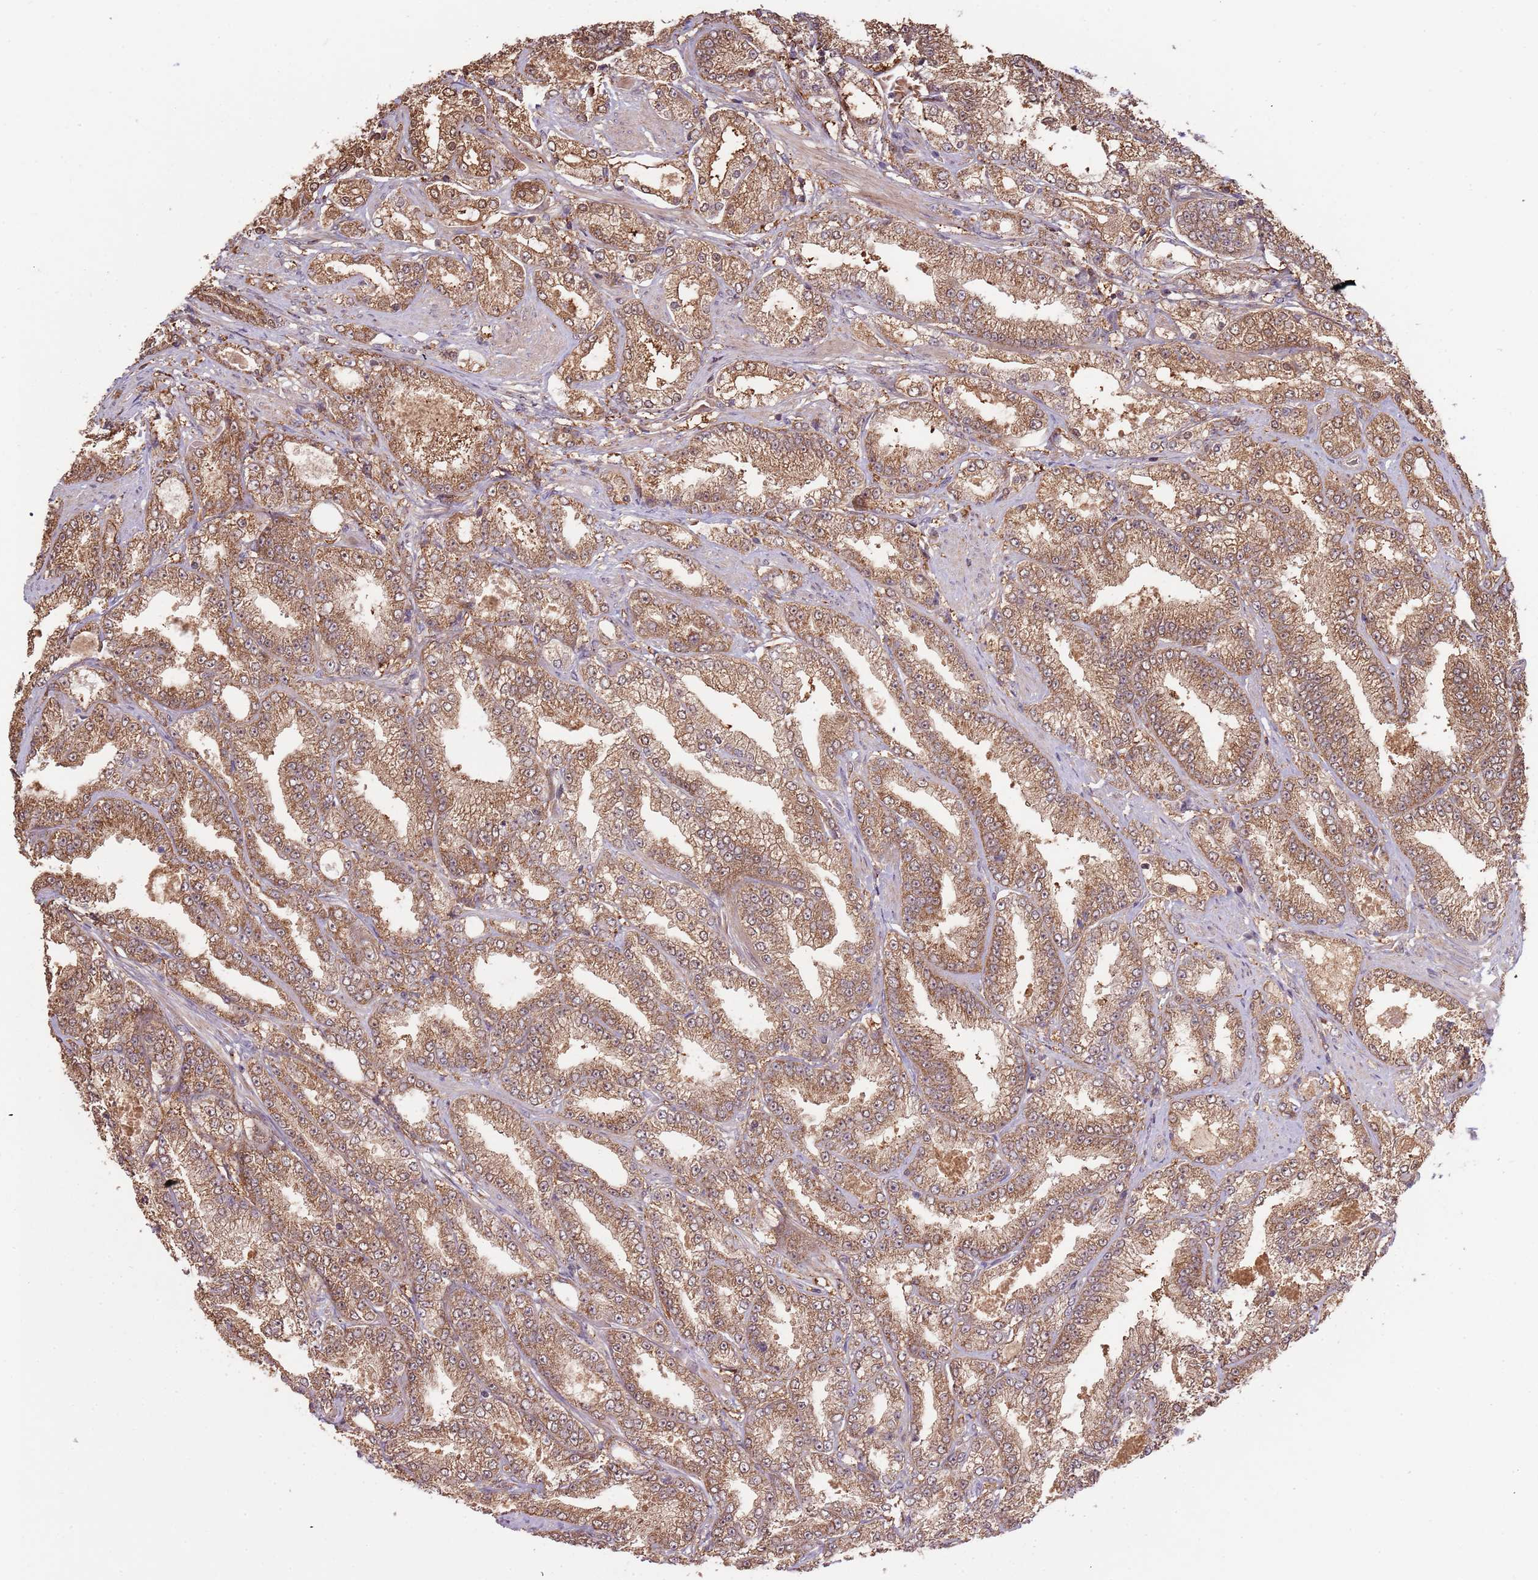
{"staining": {"intensity": "moderate", "quantity": ">75%", "location": "cytoplasmic/membranous"}, "tissue": "prostate cancer", "cell_type": "Tumor cells", "image_type": "cancer", "snomed": [{"axis": "morphology", "description": "Adenocarcinoma, High grade"}, {"axis": "topography", "description": "Prostate"}], "caption": "The immunohistochemical stain labels moderate cytoplasmic/membranous staining in tumor cells of prostate high-grade adenocarcinoma tissue.", "gene": "IL17RD", "patient": {"sex": "male", "age": 68}}